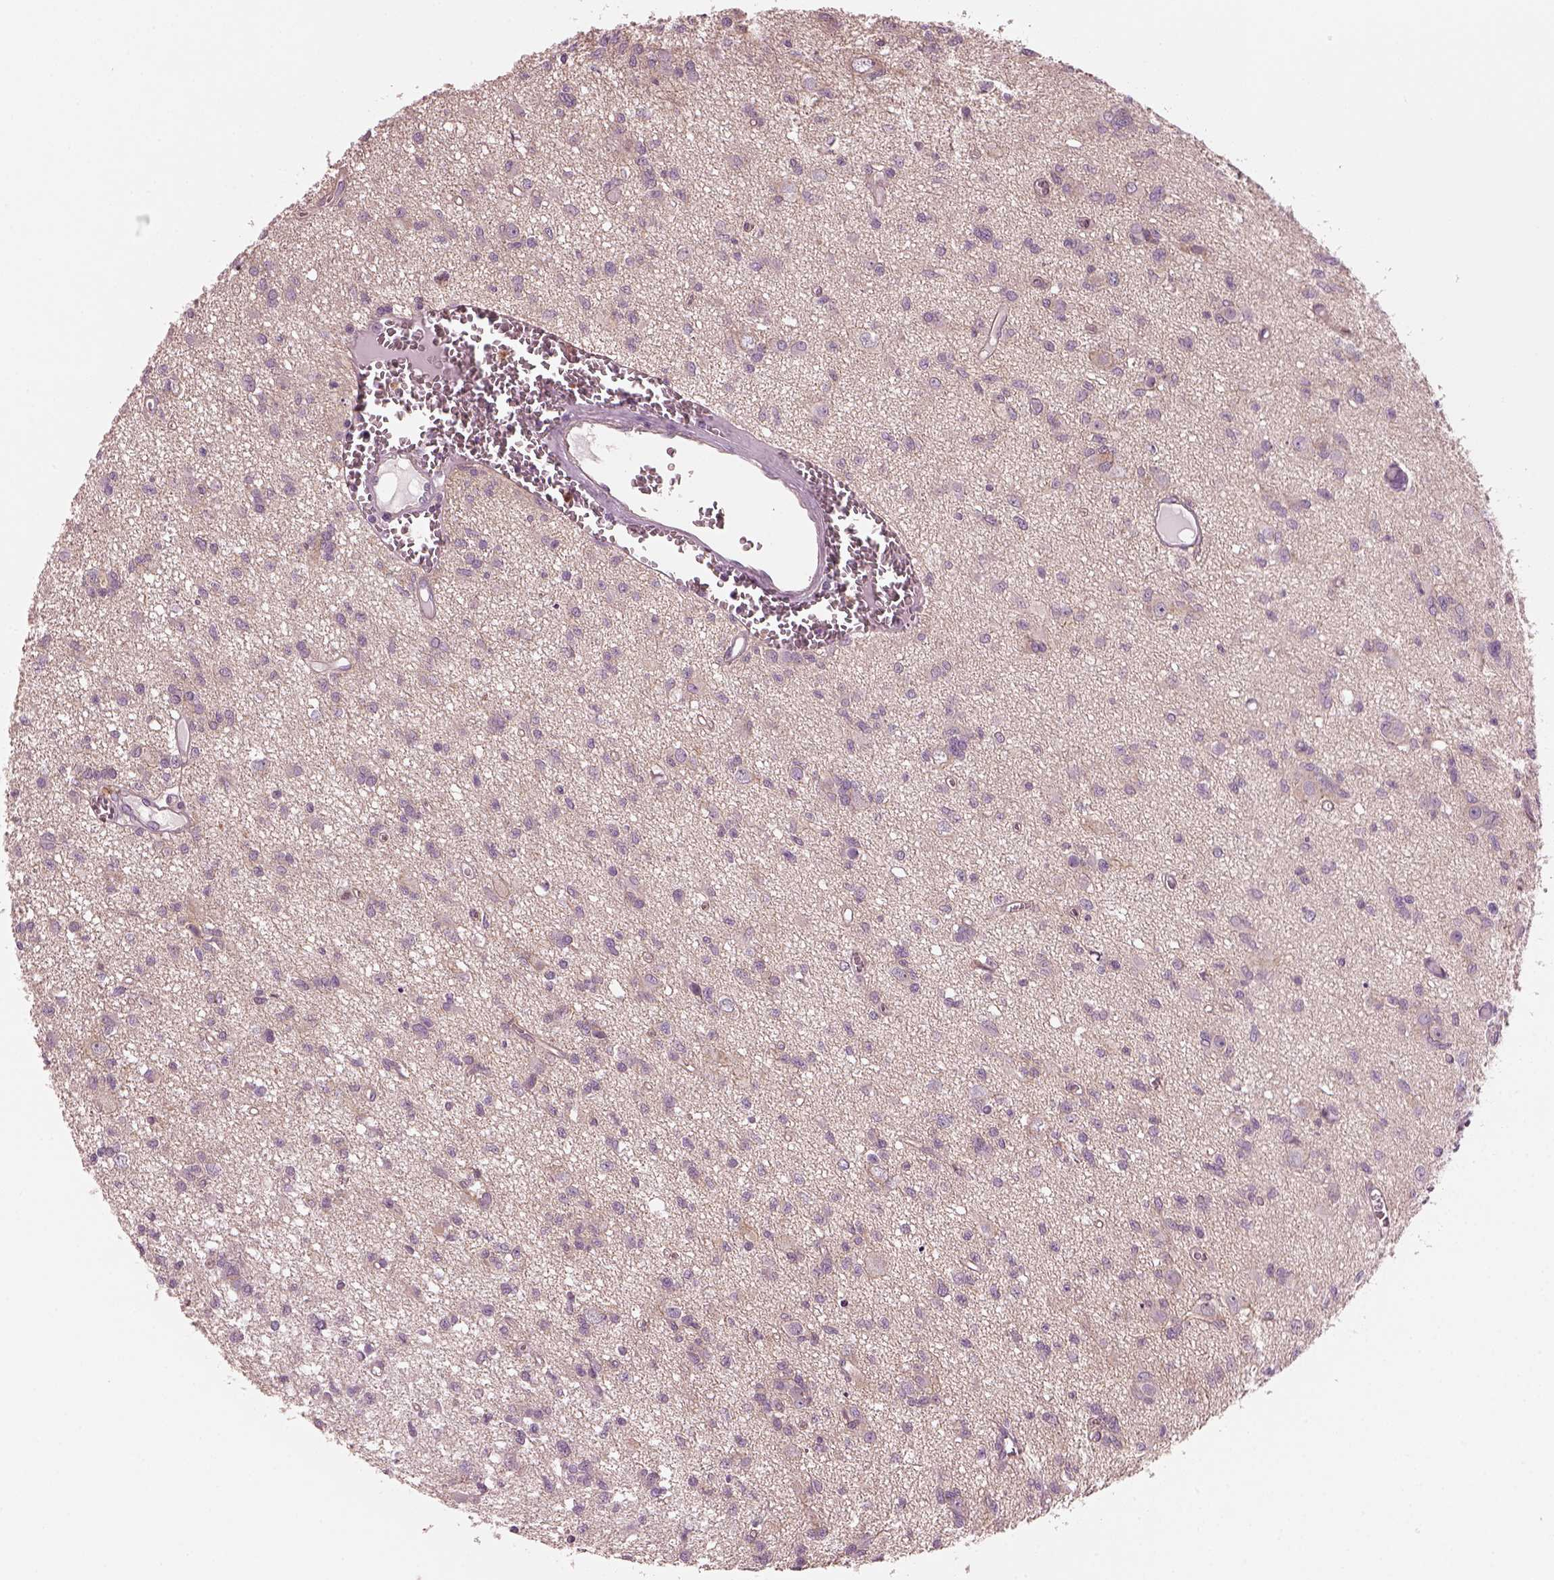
{"staining": {"intensity": "negative", "quantity": "none", "location": "none"}, "tissue": "glioma", "cell_type": "Tumor cells", "image_type": "cancer", "snomed": [{"axis": "morphology", "description": "Glioma, malignant, Low grade"}, {"axis": "topography", "description": "Brain"}], "caption": "This is an immunohistochemistry image of human low-grade glioma (malignant). There is no expression in tumor cells.", "gene": "ODAD1", "patient": {"sex": "male", "age": 64}}